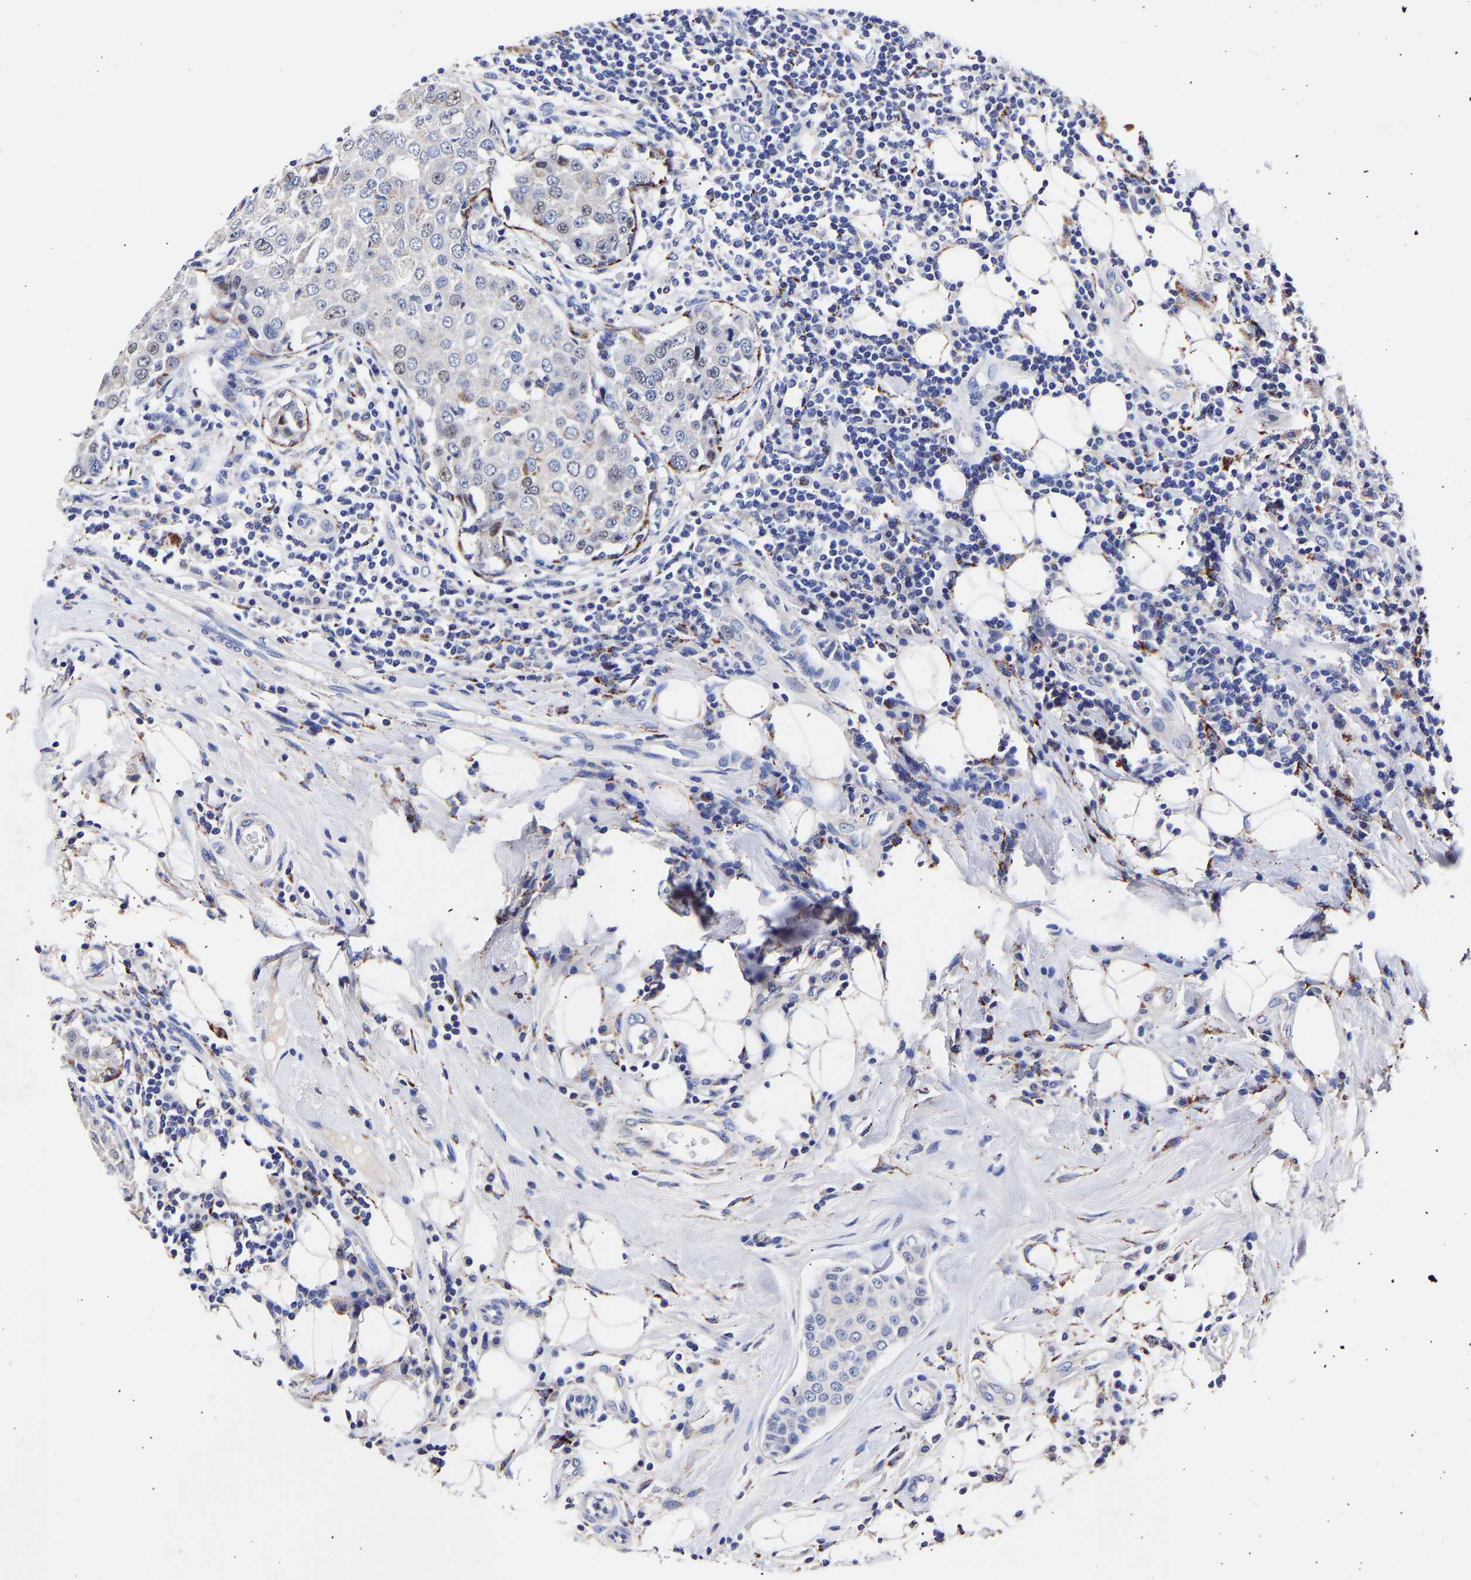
{"staining": {"intensity": "negative", "quantity": "none", "location": "none"}, "tissue": "breast cancer", "cell_type": "Tumor cells", "image_type": "cancer", "snomed": [{"axis": "morphology", "description": "Duct carcinoma"}, {"axis": "topography", "description": "Breast"}], "caption": "A histopathology image of breast invasive ductal carcinoma stained for a protein exhibits no brown staining in tumor cells.", "gene": "SEM1", "patient": {"sex": "female", "age": 27}}